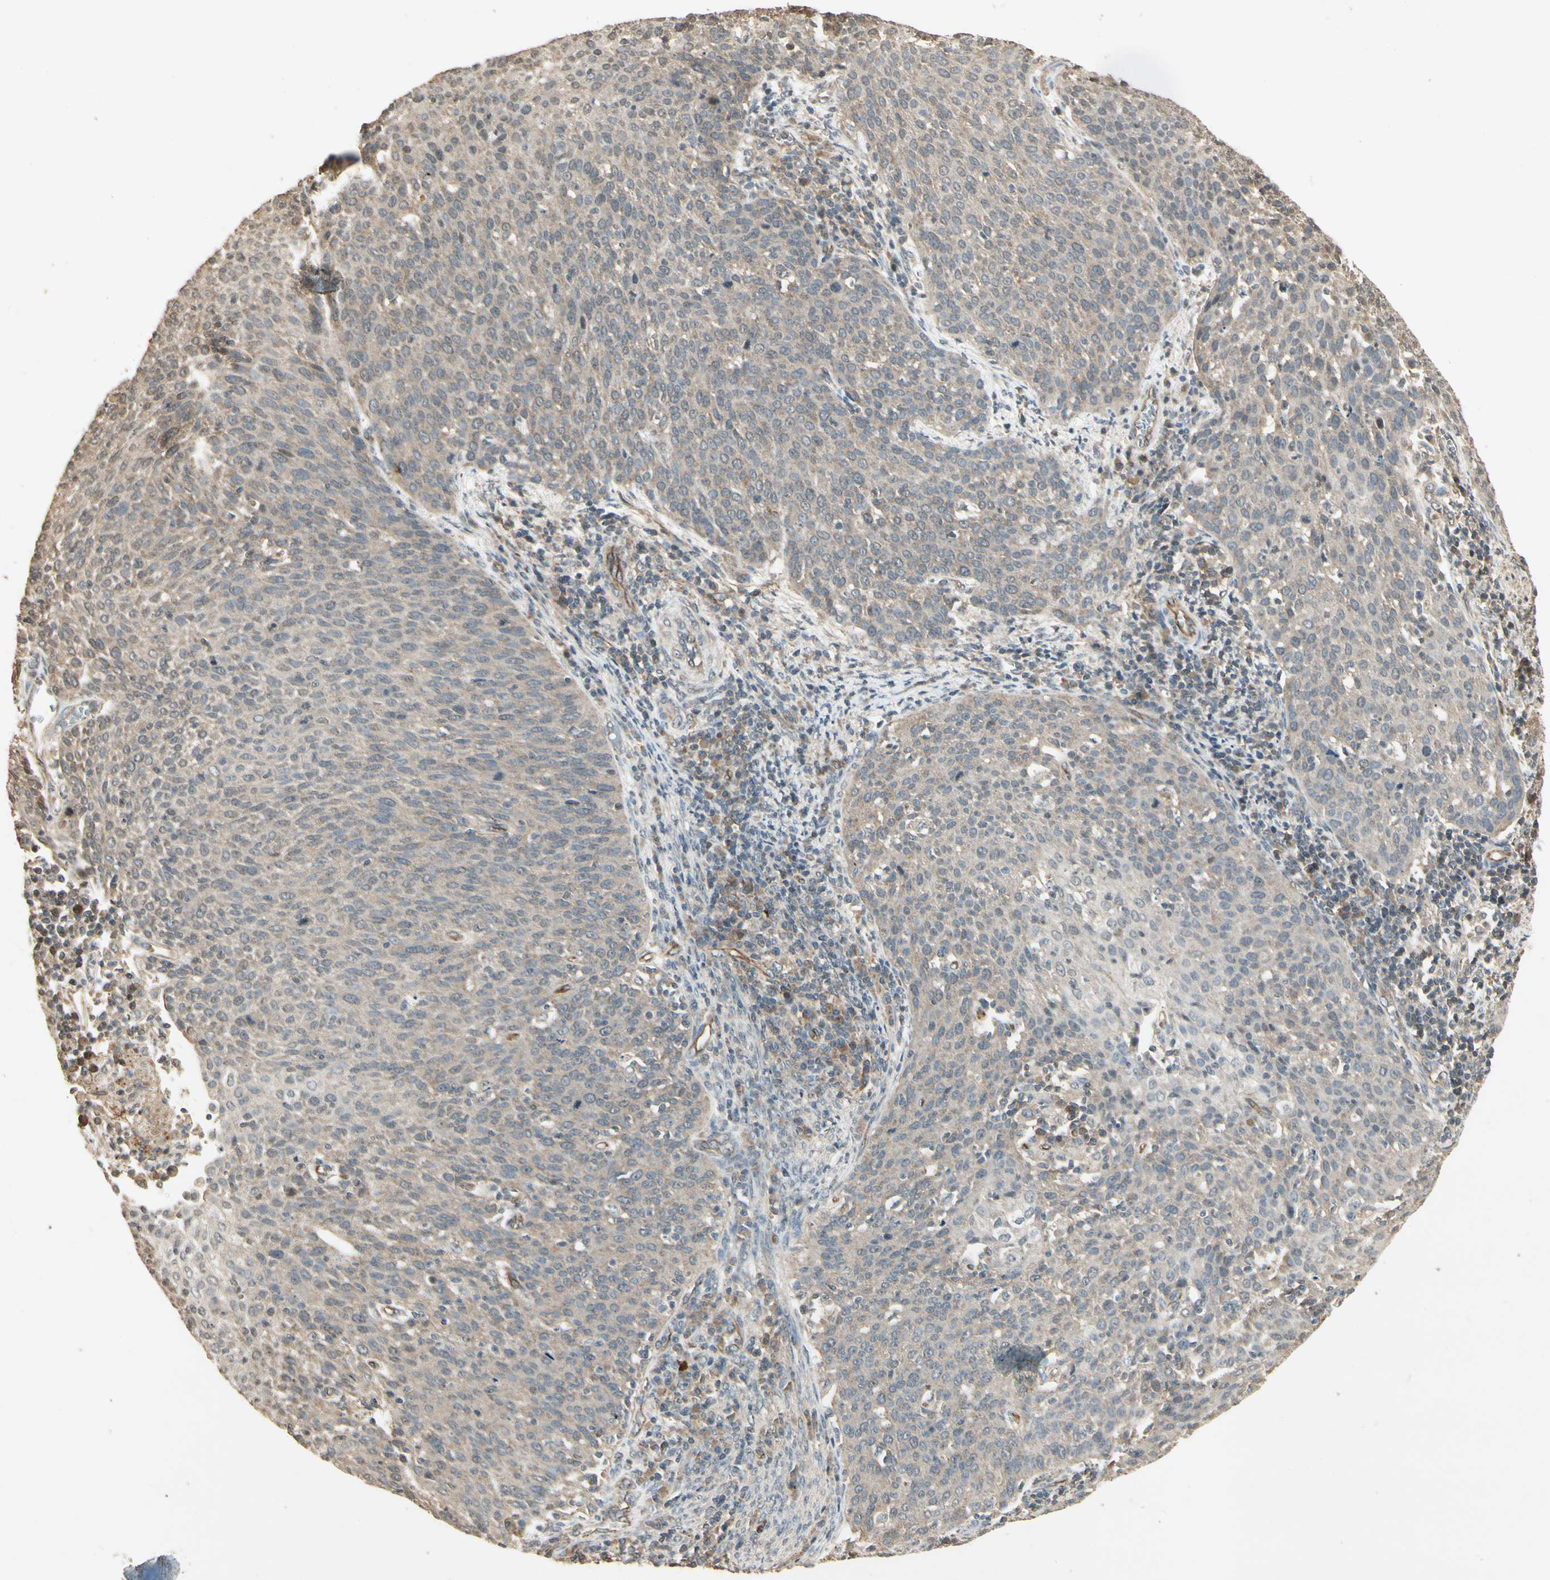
{"staining": {"intensity": "weak", "quantity": "25%-75%", "location": "cytoplasmic/membranous"}, "tissue": "cervical cancer", "cell_type": "Tumor cells", "image_type": "cancer", "snomed": [{"axis": "morphology", "description": "Squamous cell carcinoma, NOS"}, {"axis": "topography", "description": "Cervix"}], "caption": "About 25%-75% of tumor cells in human cervical cancer show weak cytoplasmic/membranous protein expression as visualized by brown immunohistochemical staining.", "gene": "RNF180", "patient": {"sex": "female", "age": 38}}